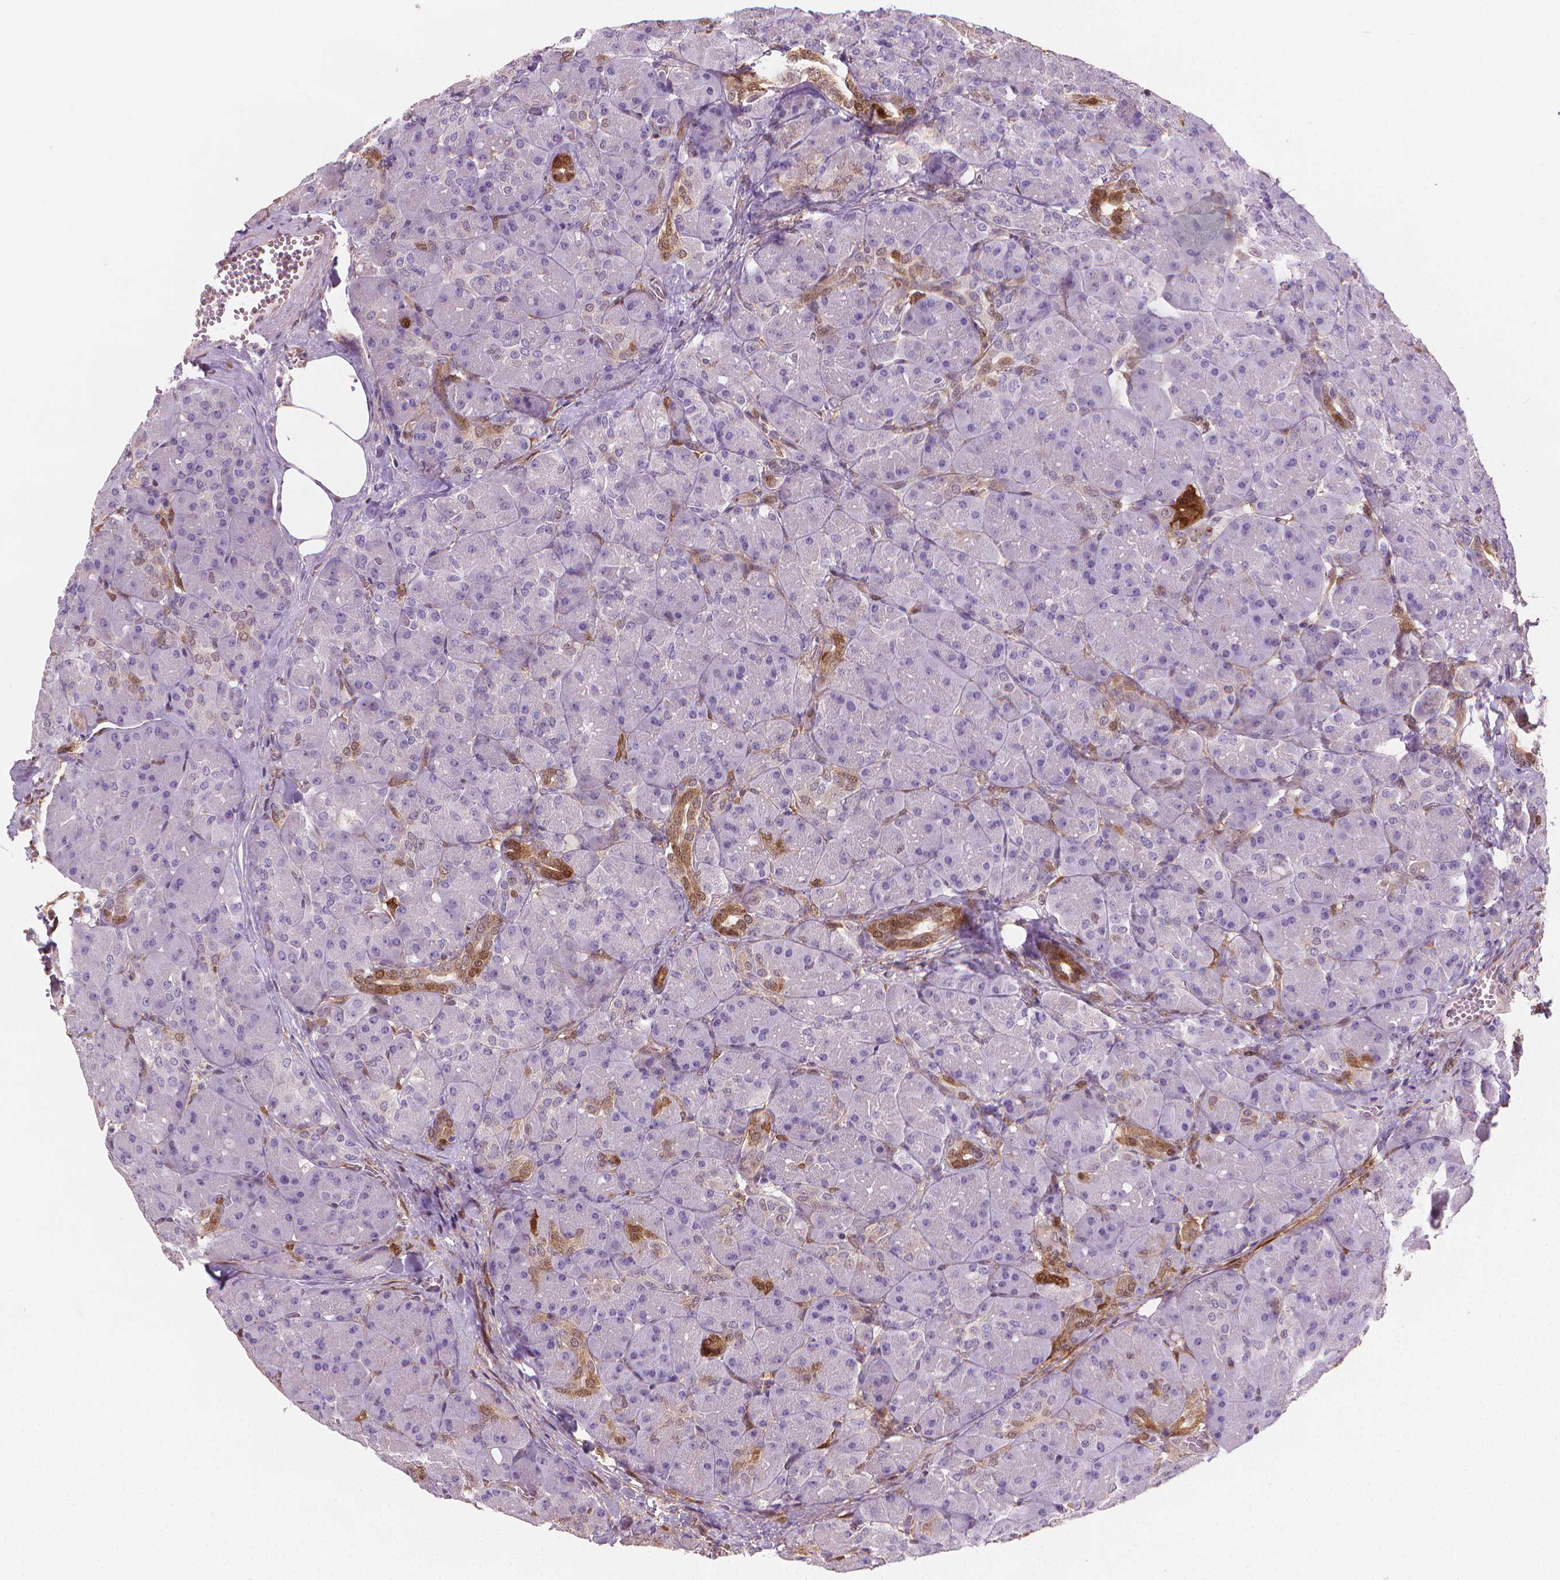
{"staining": {"intensity": "moderate", "quantity": "<25%", "location": "cytoplasmic/membranous,nuclear"}, "tissue": "pancreas", "cell_type": "Exocrine glandular cells", "image_type": "normal", "snomed": [{"axis": "morphology", "description": "Normal tissue, NOS"}, {"axis": "topography", "description": "Pancreas"}], "caption": "Protein staining of benign pancreas reveals moderate cytoplasmic/membranous,nuclear positivity in about <25% of exocrine glandular cells. (DAB = brown stain, brightfield microscopy at high magnification).", "gene": "TNFAIP2", "patient": {"sex": "male", "age": 55}}